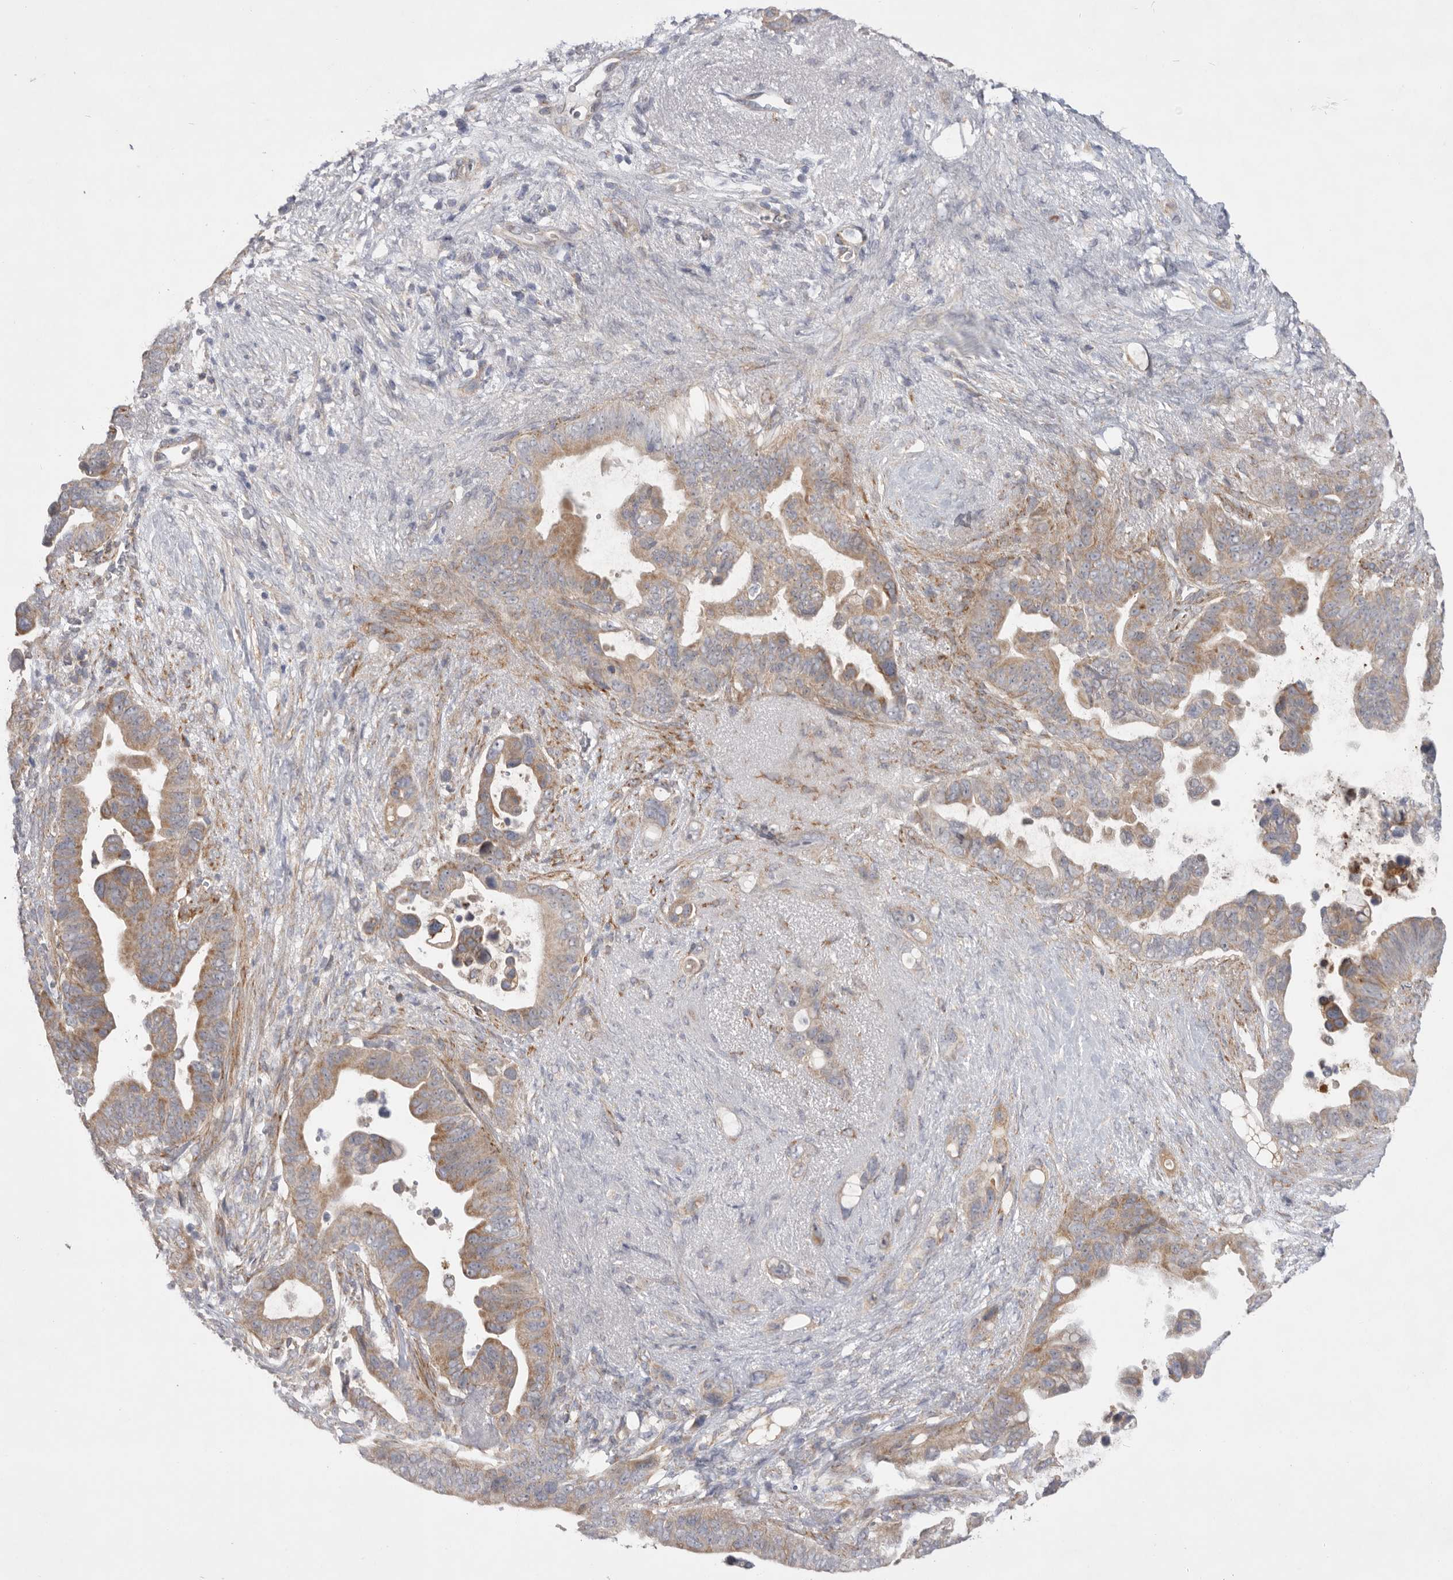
{"staining": {"intensity": "moderate", "quantity": ">75%", "location": "cytoplasmic/membranous"}, "tissue": "pancreatic cancer", "cell_type": "Tumor cells", "image_type": "cancer", "snomed": [{"axis": "morphology", "description": "Adenocarcinoma, NOS"}, {"axis": "topography", "description": "Pancreas"}], "caption": "Protein staining shows moderate cytoplasmic/membranous expression in approximately >75% of tumor cells in pancreatic cancer (adenocarcinoma).", "gene": "MTFR1L", "patient": {"sex": "female", "age": 72}}